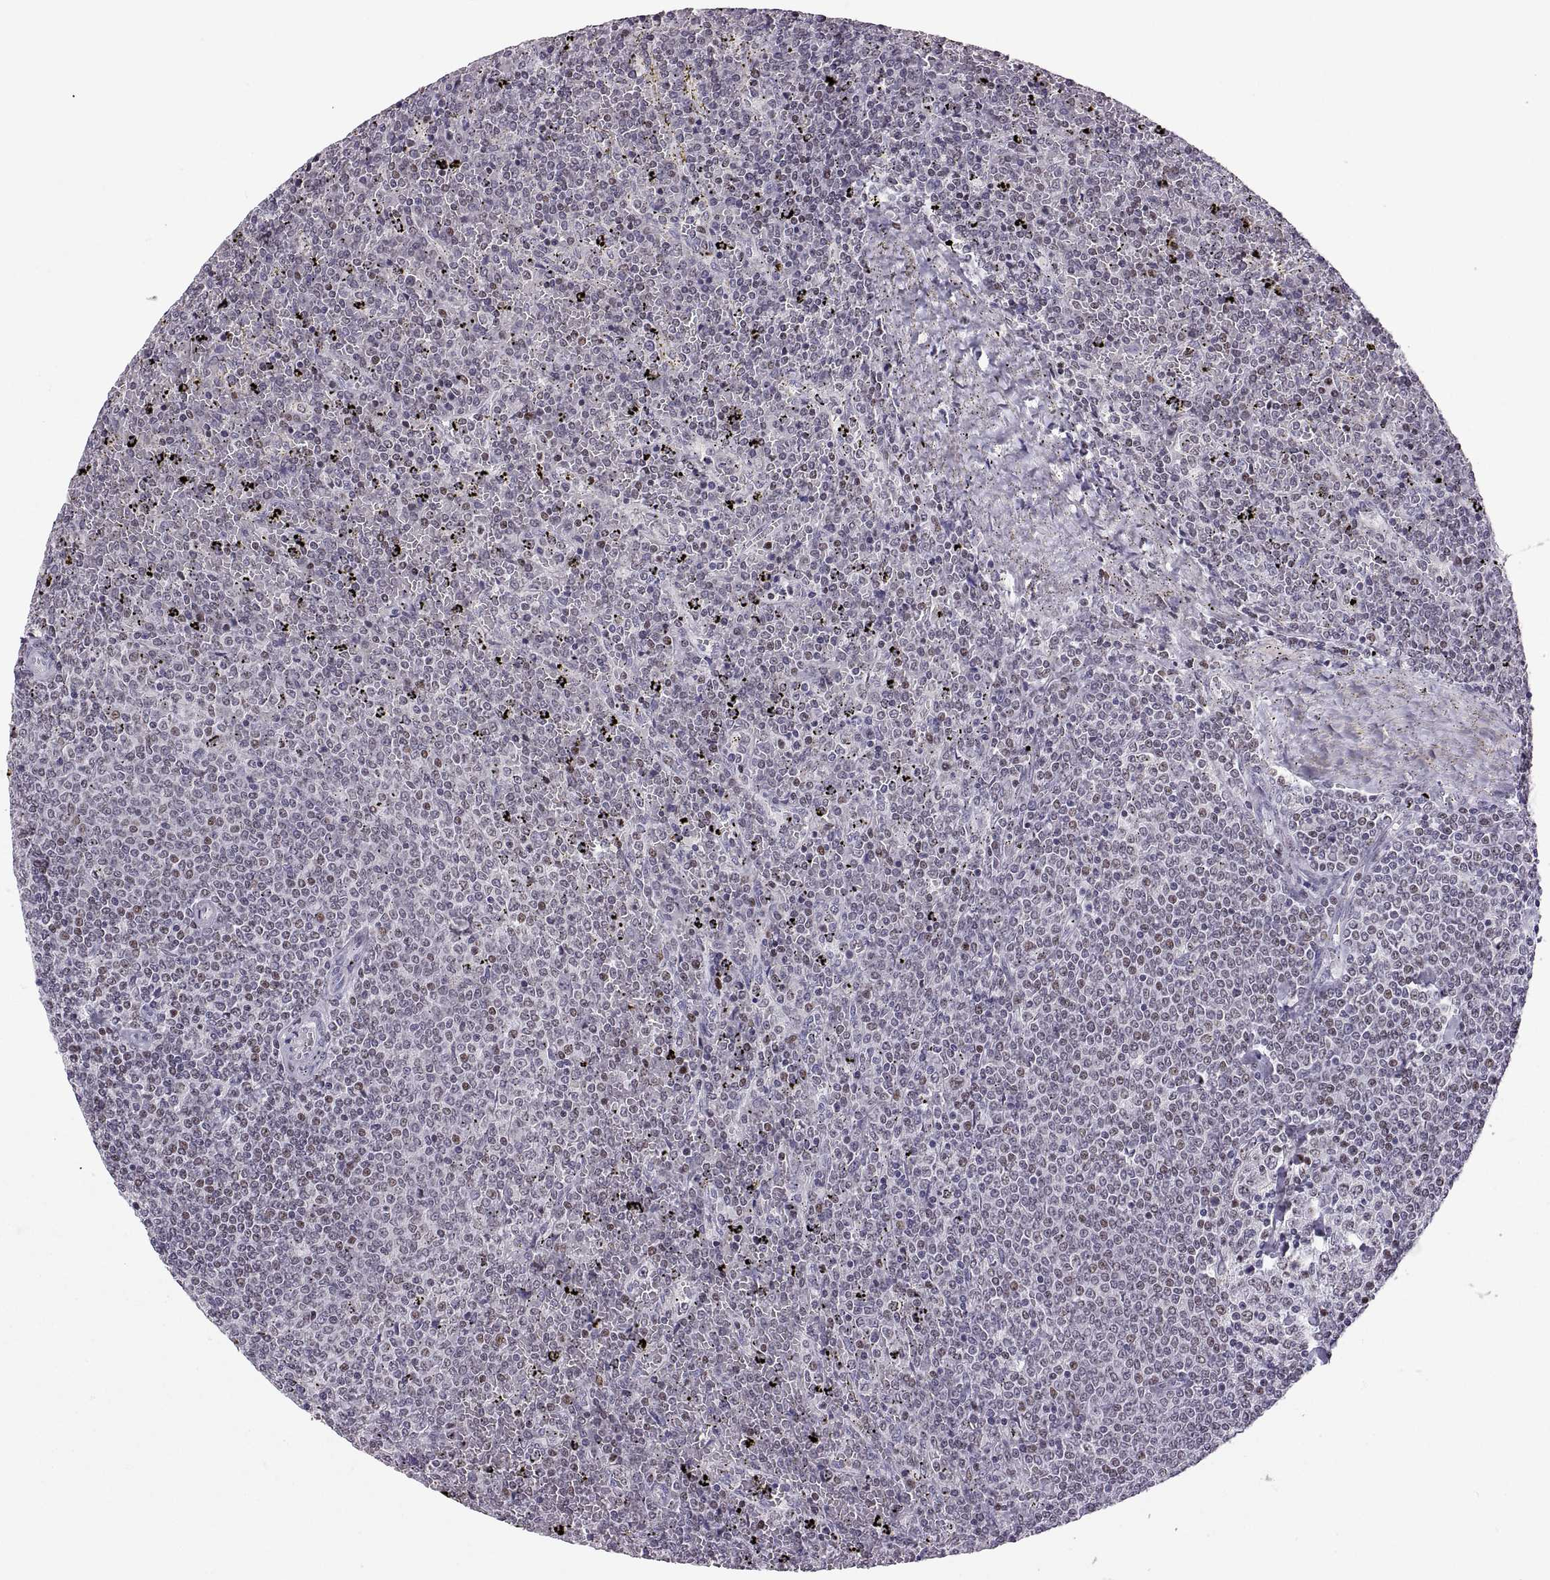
{"staining": {"intensity": "negative", "quantity": "none", "location": "none"}, "tissue": "lymphoma", "cell_type": "Tumor cells", "image_type": "cancer", "snomed": [{"axis": "morphology", "description": "Malignant lymphoma, non-Hodgkin's type, Low grade"}, {"axis": "topography", "description": "Spleen"}], "caption": "Low-grade malignant lymphoma, non-Hodgkin's type stained for a protein using immunohistochemistry exhibits no staining tumor cells.", "gene": "NEK2", "patient": {"sex": "female", "age": 77}}